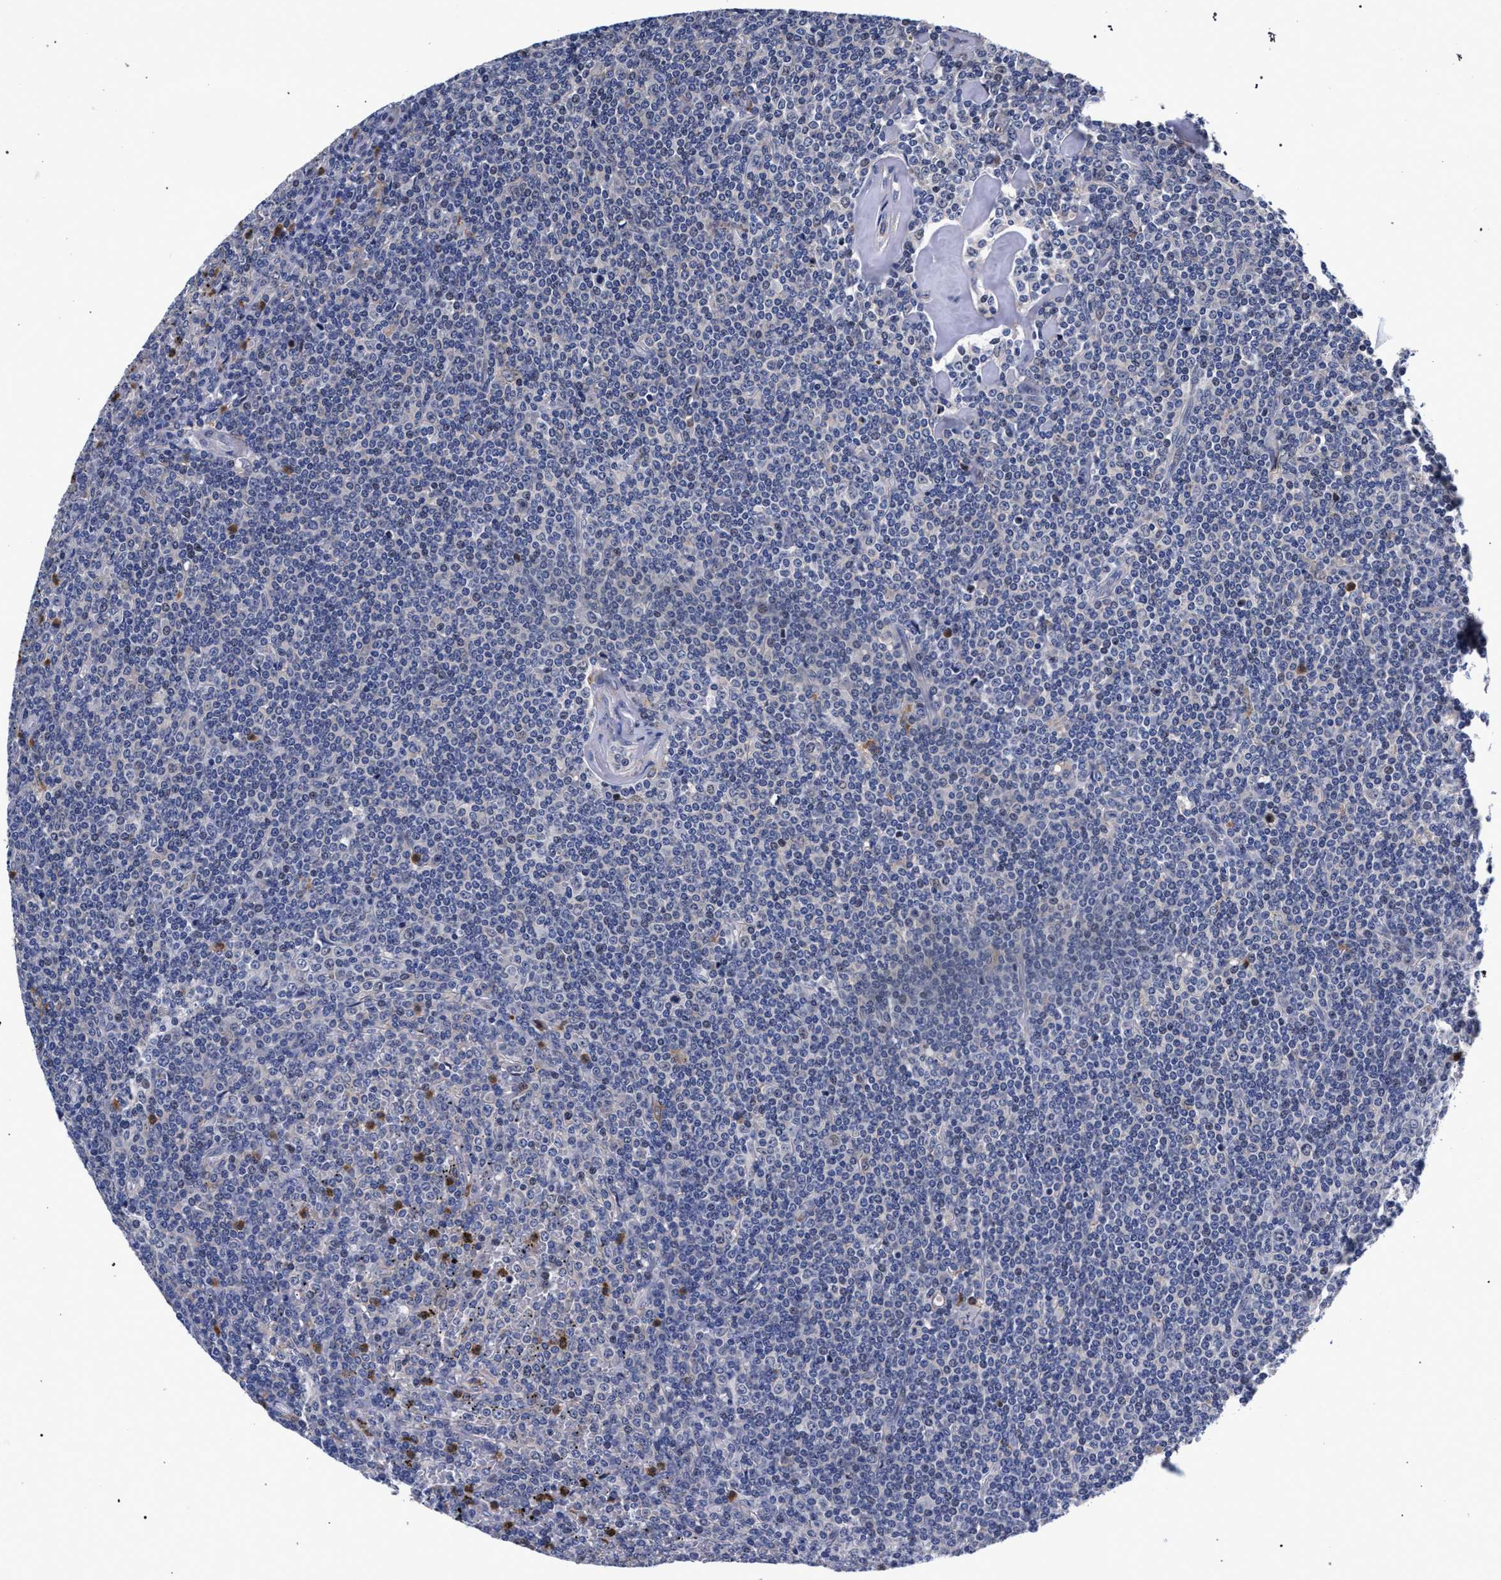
{"staining": {"intensity": "negative", "quantity": "none", "location": "none"}, "tissue": "lymphoma", "cell_type": "Tumor cells", "image_type": "cancer", "snomed": [{"axis": "morphology", "description": "Malignant lymphoma, non-Hodgkin's type, Low grade"}, {"axis": "topography", "description": "Spleen"}], "caption": "The photomicrograph reveals no significant expression in tumor cells of low-grade malignant lymphoma, non-Hodgkin's type.", "gene": "ZNF462", "patient": {"sex": "female", "age": 19}}